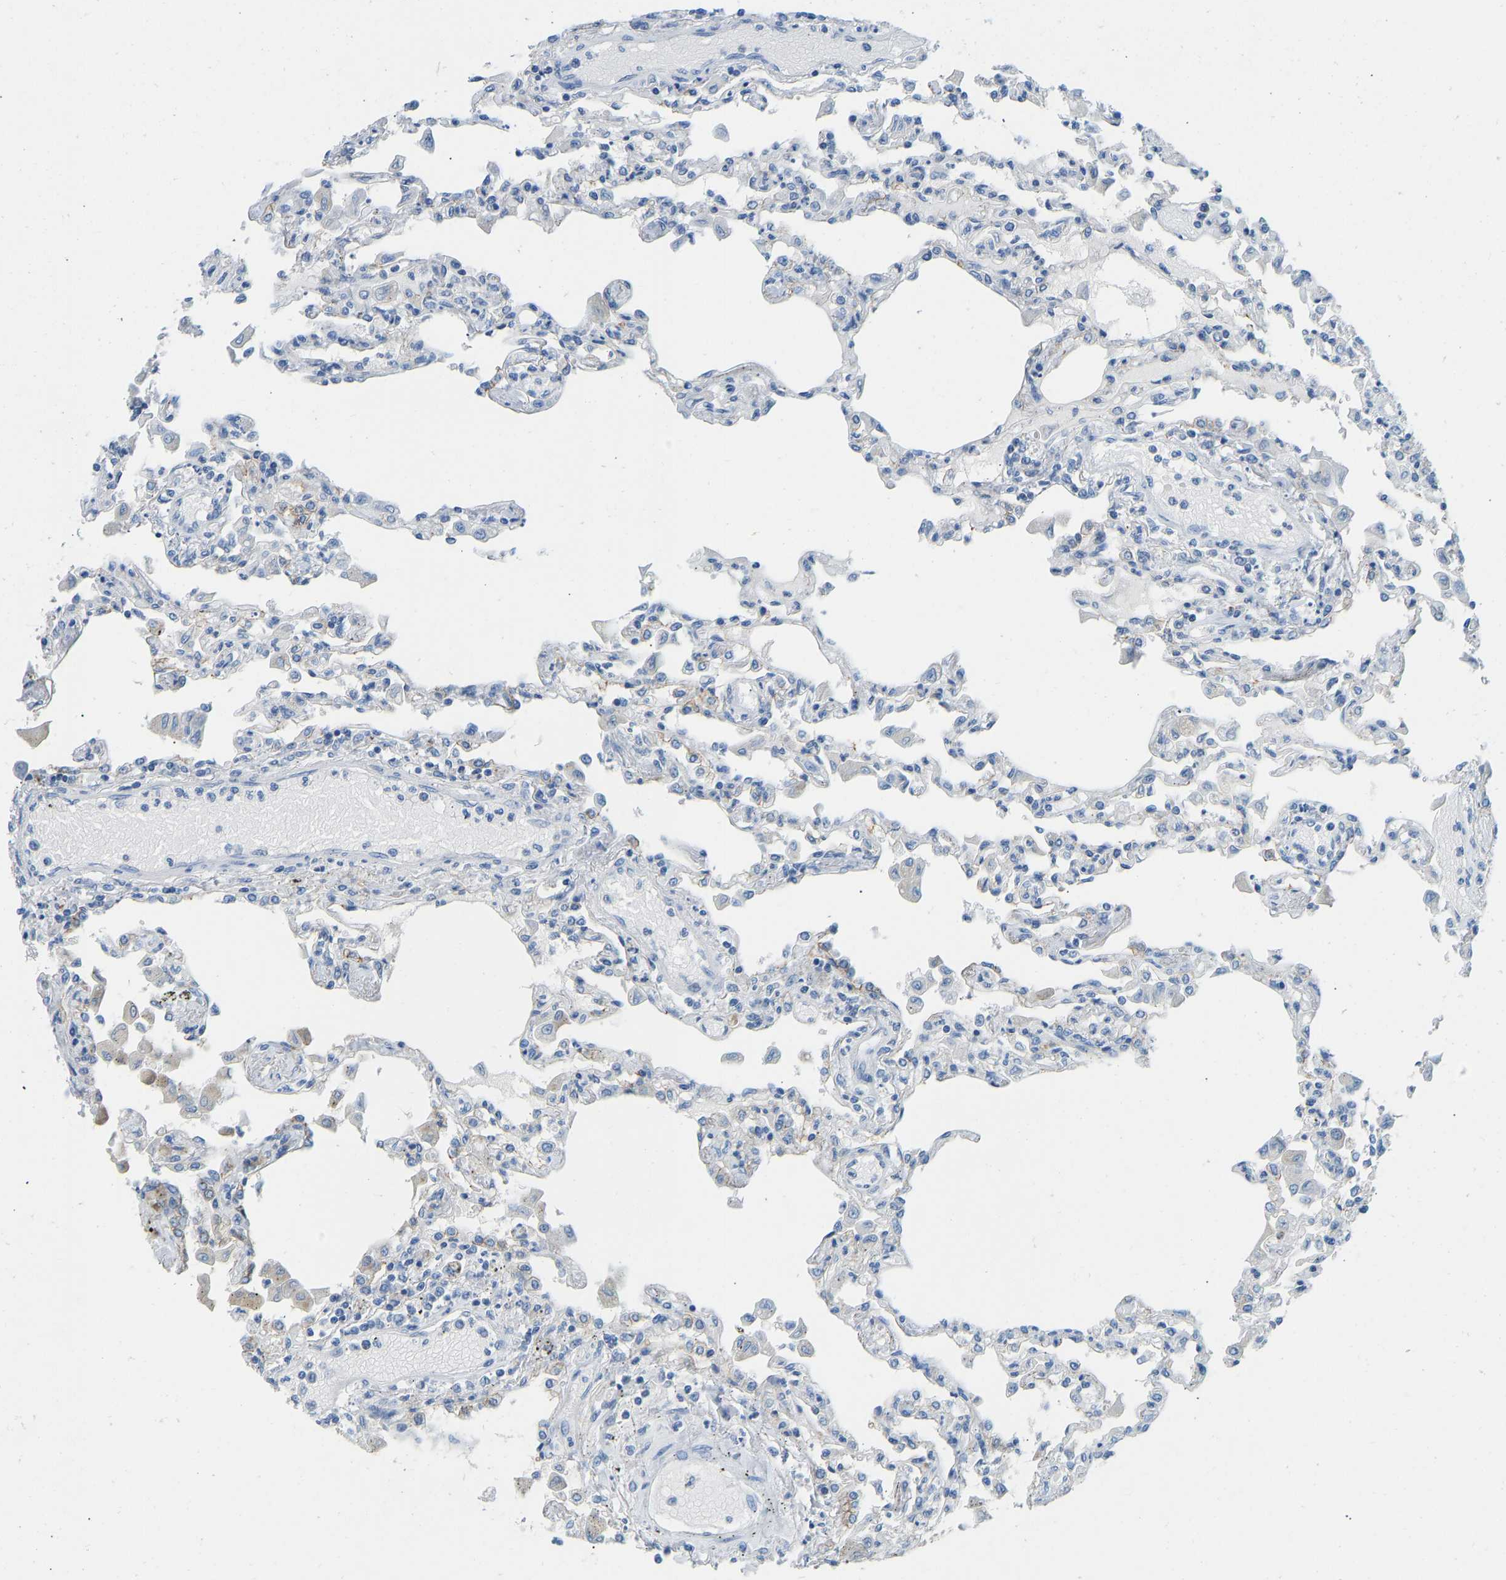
{"staining": {"intensity": "moderate", "quantity": "<25%", "location": "cytoplasmic/membranous"}, "tissue": "lung", "cell_type": "Alveolar cells", "image_type": "normal", "snomed": [{"axis": "morphology", "description": "Normal tissue, NOS"}, {"axis": "topography", "description": "Bronchus"}, {"axis": "topography", "description": "Lung"}], "caption": "Immunohistochemical staining of benign lung shows low levels of moderate cytoplasmic/membranous staining in approximately <25% of alveolar cells. (DAB (3,3'-diaminobenzidine) = brown stain, brightfield microscopy at high magnification).", "gene": "ATP1A1", "patient": {"sex": "female", "age": 49}}